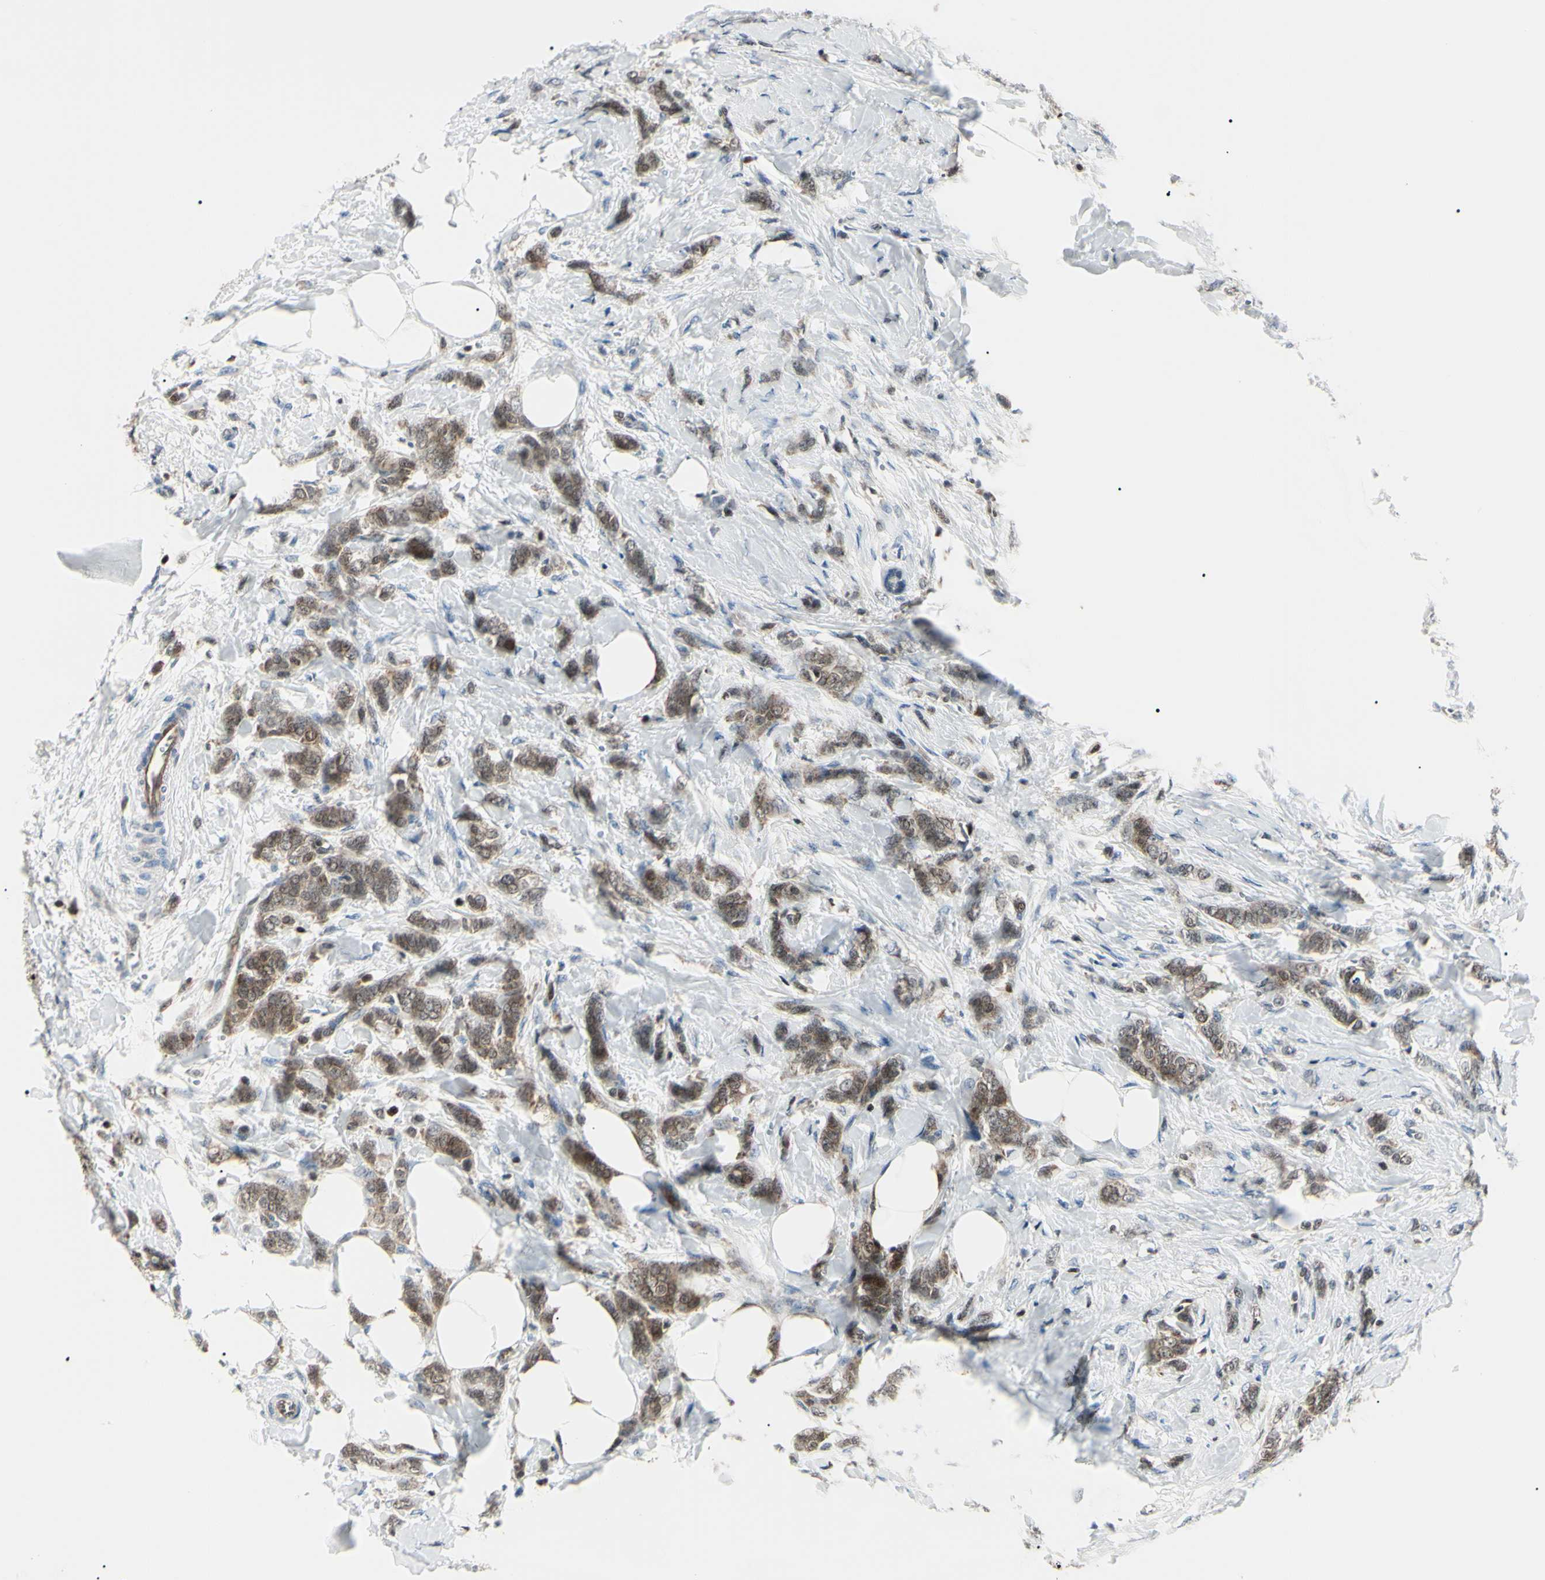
{"staining": {"intensity": "moderate", "quantity": ">75%", "location": "cytoplasmic/membranous"}, "tissue": "breast cancer", "cell_type": "Tumor cells", "image_type": "cancer", "snomed": [{"axis": "morphology", "description": "Lobular carcinoma, in situ"}, {"axis": "morphology", "description": "Lobular carcinoma"}, {"axis": "topography", "description": "Breast"}], "caption": "There is medium levels of moderate cytoplasmic/membranous positivity in tumor cells of breast cancer (lobular carcinoma), as demonstrated by immunohistochemical staining (brown color).", "gene": "PGK1", "patient": {"sex": "female", "age": 41}}